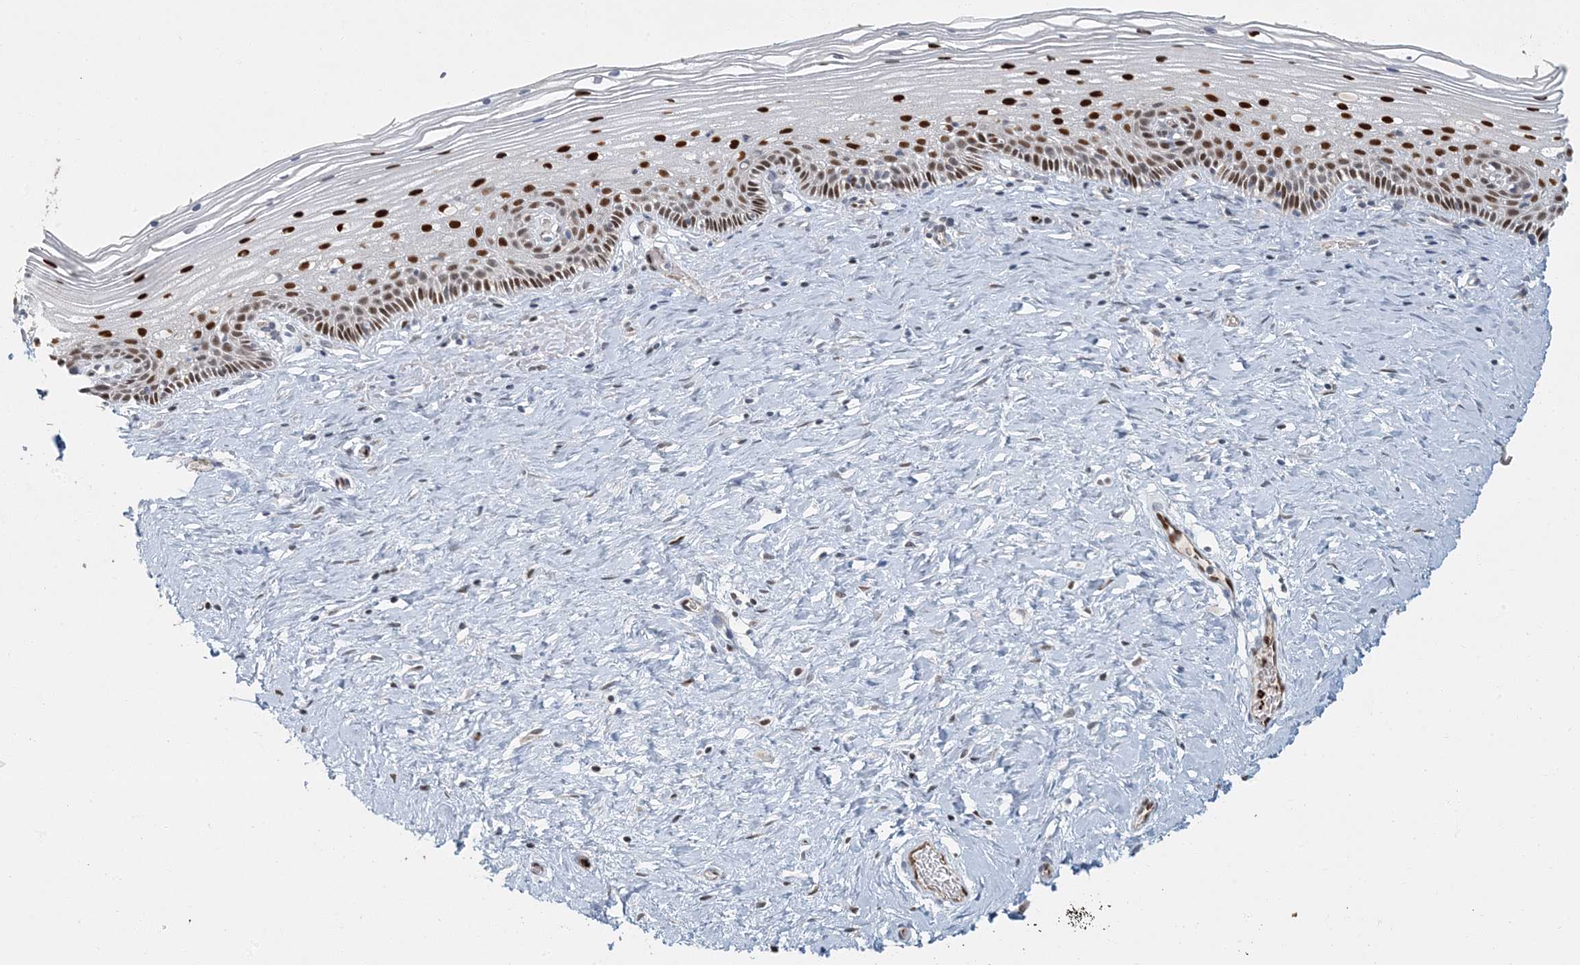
{"staining": {"intensity": "strong", "quantity": "25%-75%", "location": "nuclear"}, "tissue": "cervix", "cell_type": "Glandular cells", "image_type": "normal", "snomed": [{"axis": "morphology", "description": "Normal tissue, NOS"}, {"axis": "topography", "description": "Cervix"}], "caption": "Brown immunohistochemical staining in normal human cervix reveals strong nuclear positivity in approximately 25%-75% of glandular cells. Immunohistochemistry stains the protein in brown and the nuclei are stained blue.", "gene": "AK9", "patient": {"sex": "female", "age": 33}}